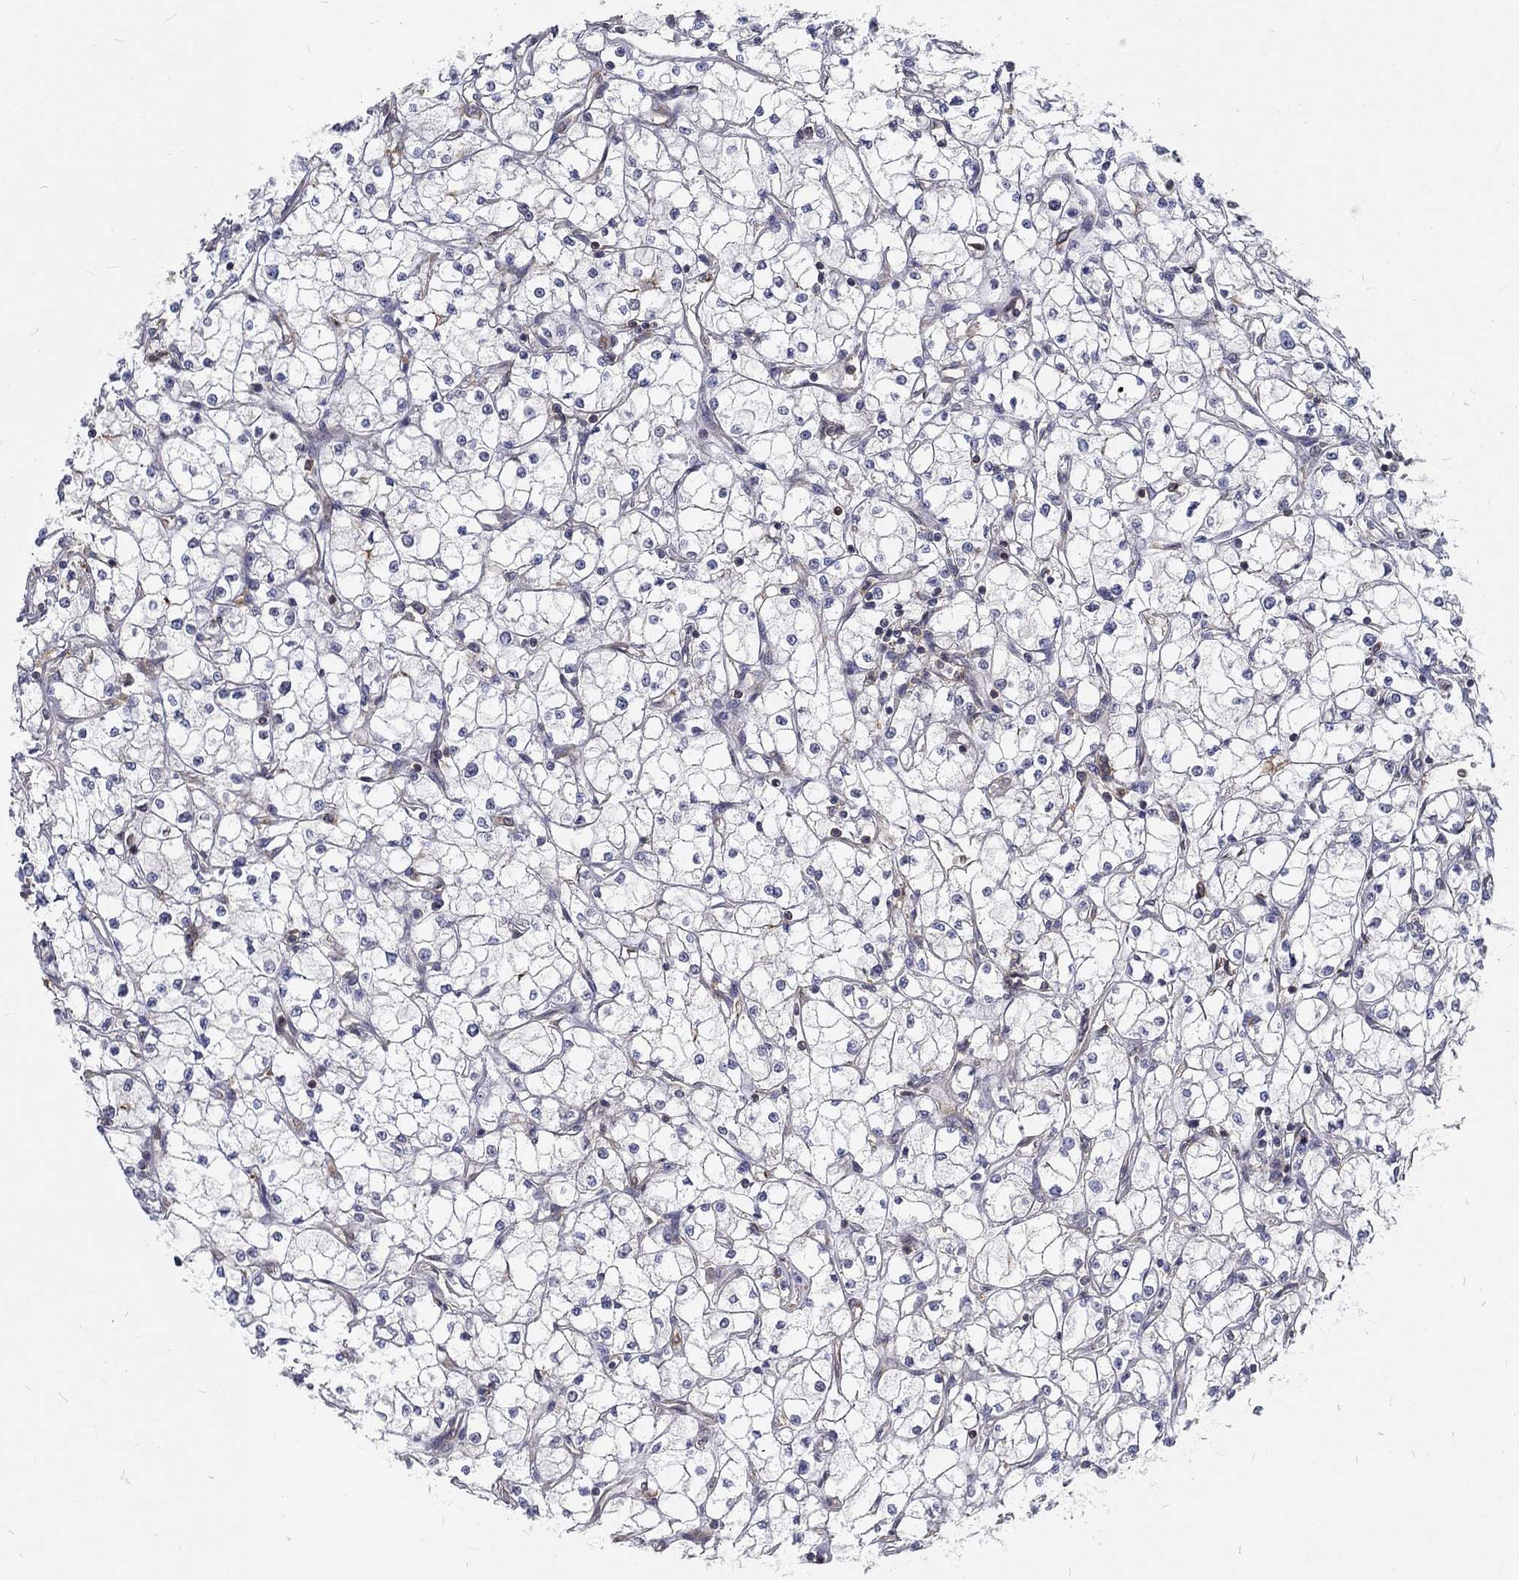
{"staining": {"intensity": "negative", "quantity": "none", "location": "none"}, "tissue": "renal cancer", "cell_type": "Tumor cells", "image_type": "cancer", "snomed": [{"axis": "morphology", "description": "Adenocarcinoma, NOS"}, {"axis": "topography", "description": "Kidney"}], "caption": "An IHC image of renal cancer (adenocarcinoma) is shown. There is no staining in tumor cells of renal cancer (adenocarcinoma).", "gene": "MTMR11", "patient": {"sex": "male", "age": 67}}